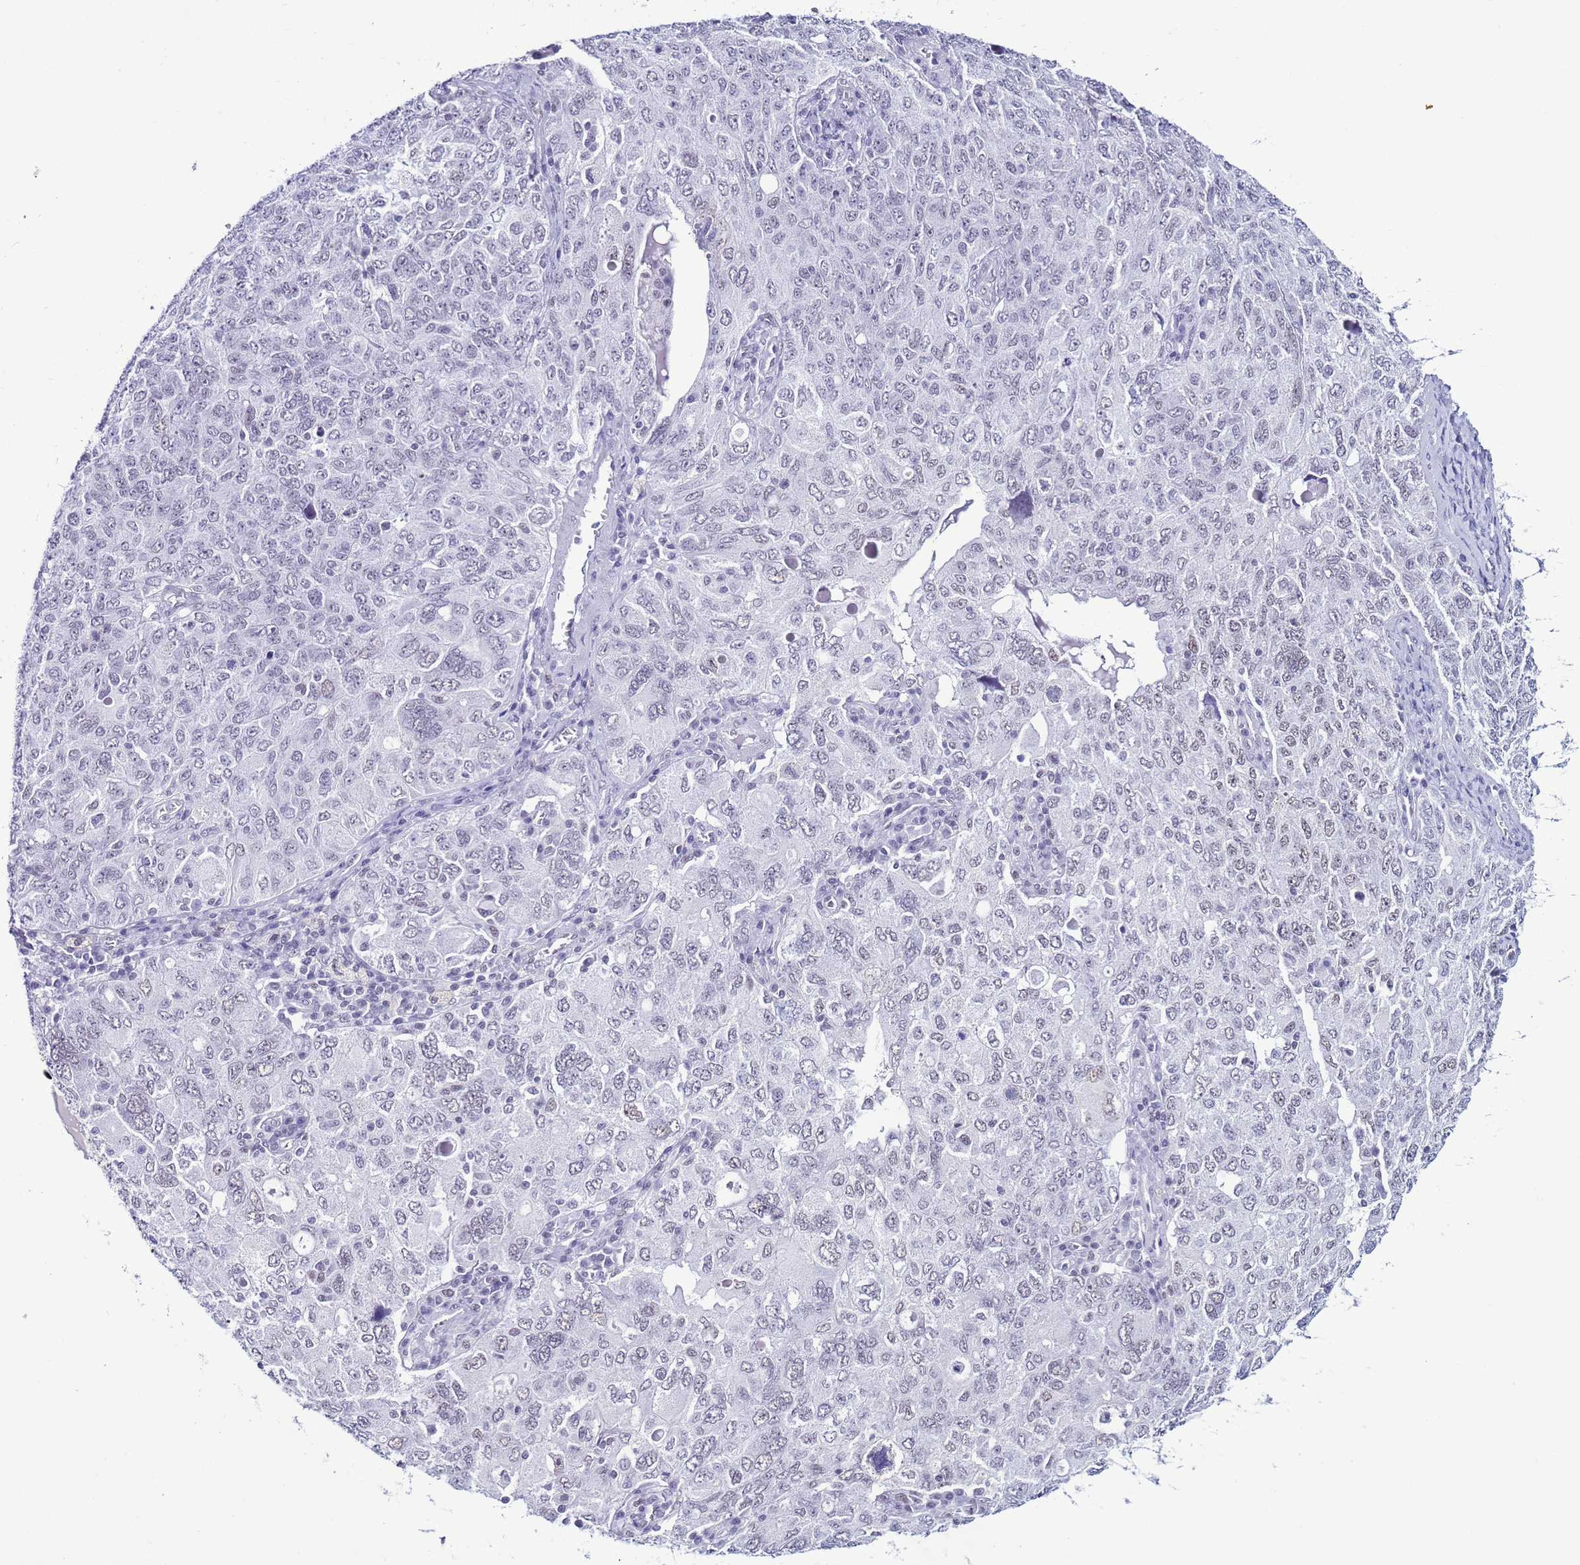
{"staining": {"intensity": "negative", "quantity": "none", "location": "none"}, "tissue": "ovarian cancer", "cell_type": "Tumor cells", "image_type": "cancer", "snomed": [{"axis": "morphology", "description": "Carcinoma, endometroid"}, {"axis": "topography", "description": "Ovary"}], "caption": "A photomicrograph of human endometroid carcinoma (ovarian) is negative for staining in tumor cells.", "gene": "DHX15", "patient": {"sex": "female", "age": 62}}